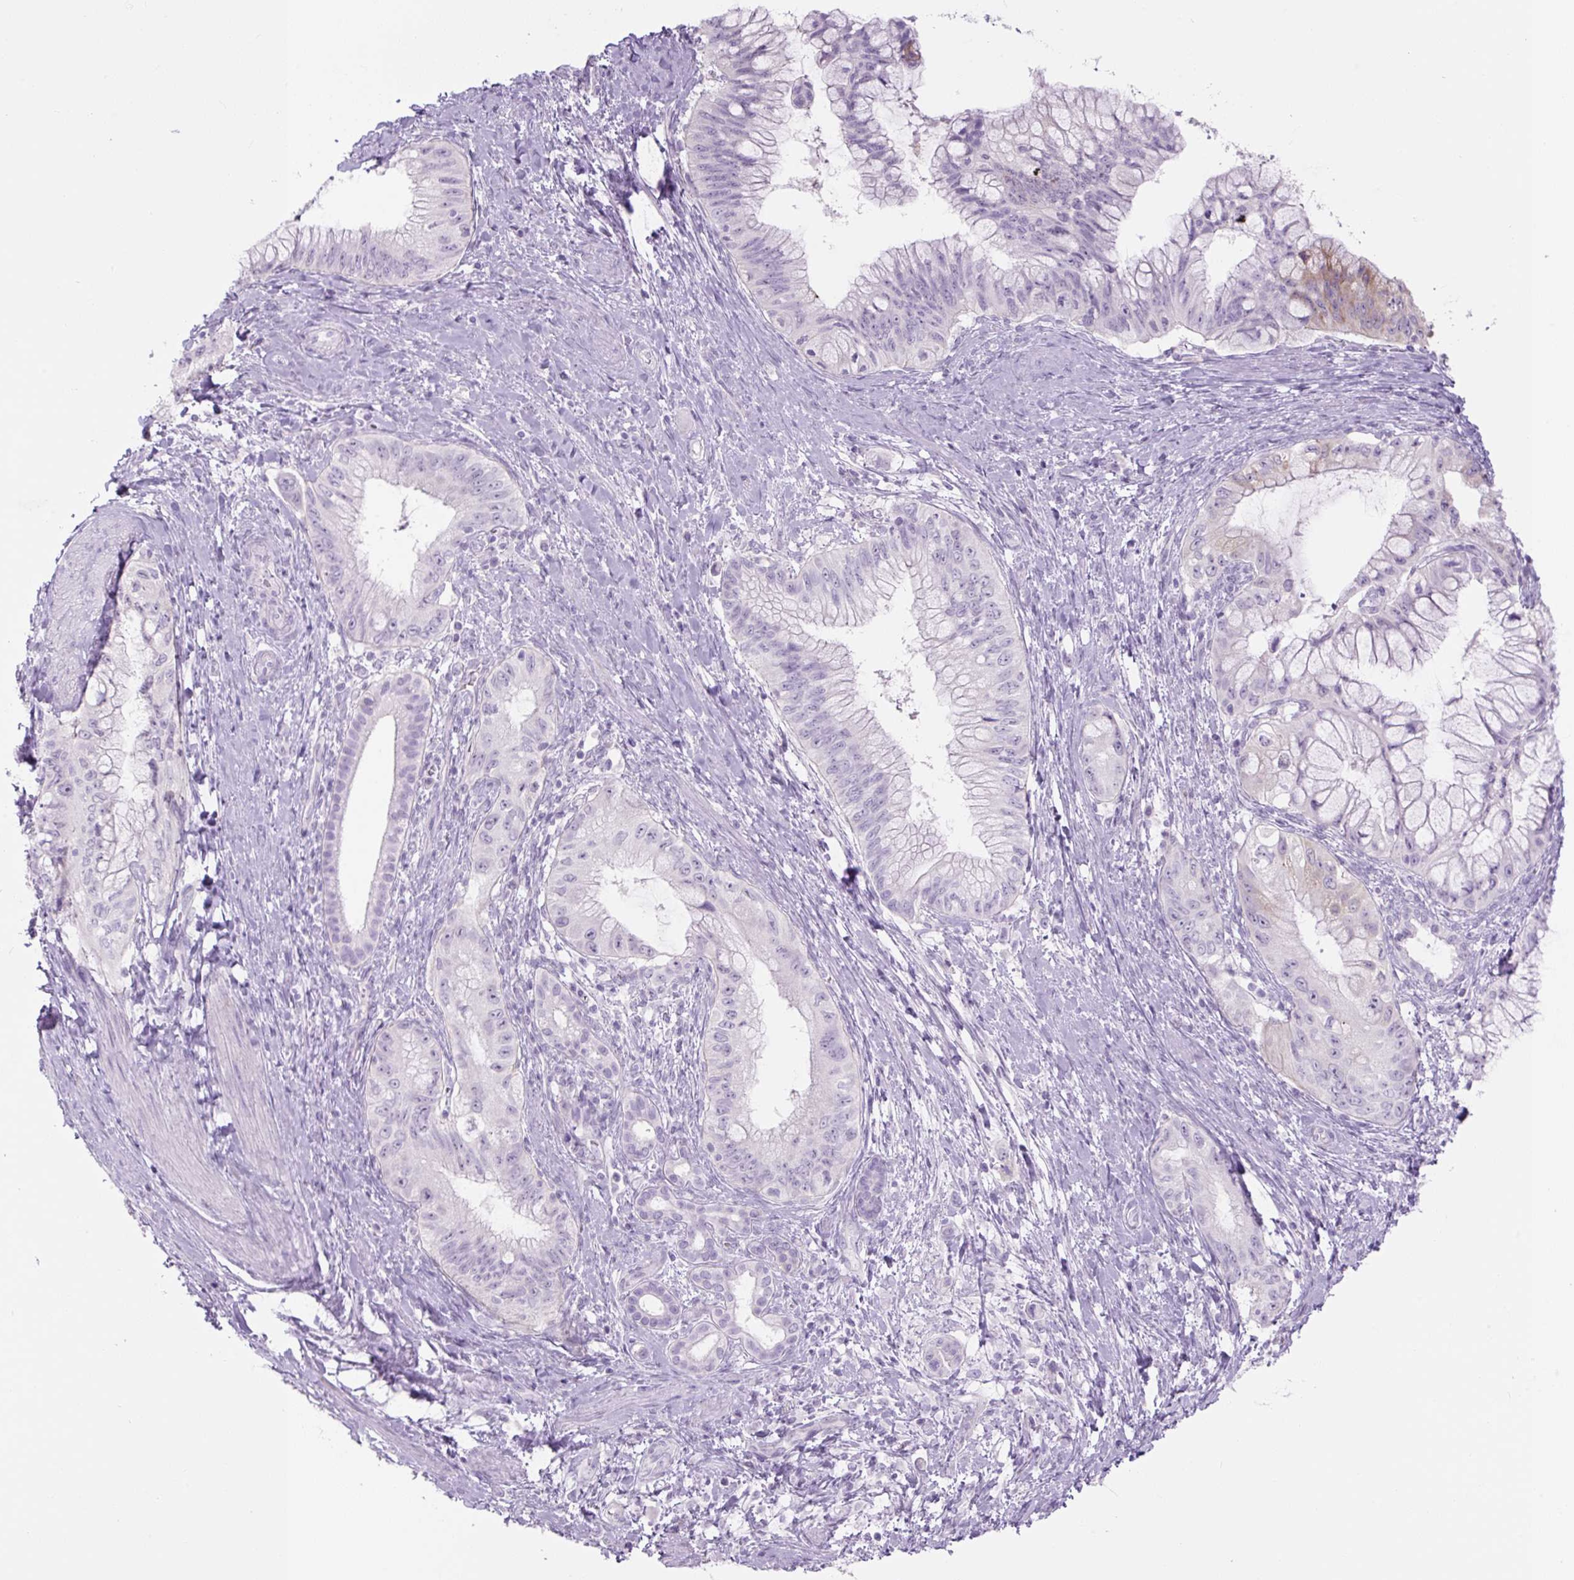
{"staining": {"intensity": "moderate", "quantity": "<25%", "location": "cytoplasmic/membranous"}, "tissue": "pancreatic cancer", "cell_type": "Tumor cells", "image_type": "cancer", "snomed": [{"axis": "morphology", "description": "Adenocarcinoma, NOS"}, {"axis": "topography", "description": "Pancreas"}], "caption": "High-magnification brightfield microscopy of pancreatic cancer (adenocarcinoma) stained with DAB (brown) and counterstained with hematoxylin (blue). tumor cells exhibit moderate cytoplasmic/membranous expression is identified in about<25% of cells. Immunohistochemistry (ihc) stains the protein of interest in brown and the nuclei are stained blue.", "gene": "COL9A2", "patient": {"sex": "male", "age": 48}}